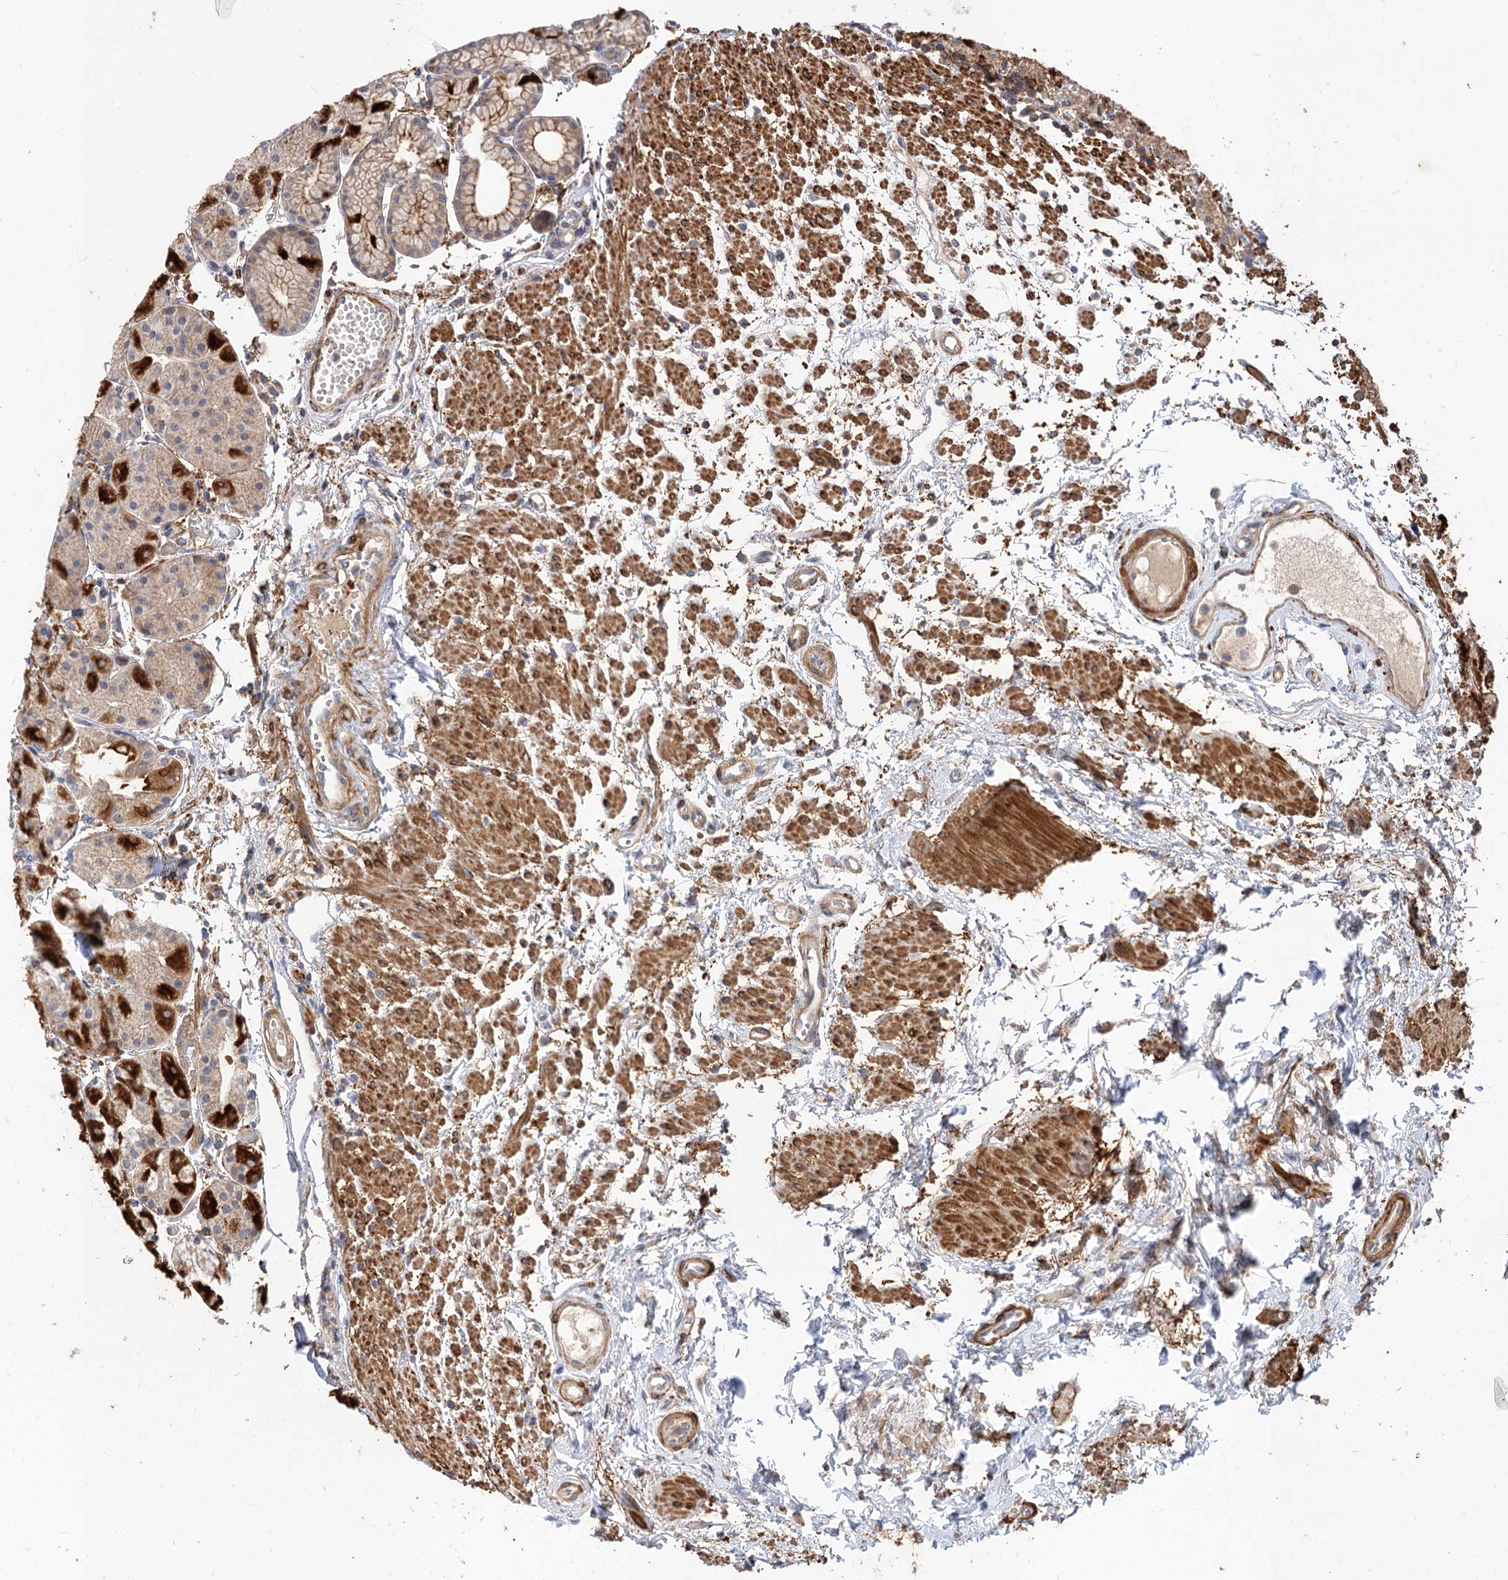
{"staining": {"intensity": "strong", "quantity": "25%-75%", "location": "cytoplasmic/membranous"}, "tissue": "stomach", "cell_type": "Glandular cells", "image_type": "normal", "snomed": [{"axis": "morphology", "description": "Normal tissue, NOS"}, {"axis": "topography", "description": "Stomach, upper"}], "caption": "Protein staining by immunohistochemistry displays strong cytoplasmic/membranous expression in about 25%-75% of glandular cells in normal stomach. The protein is shown in brown color, while the nuclei are stained blue.", "gene": "FBXW8", "patient": {"sex": "male", "age": 72}}